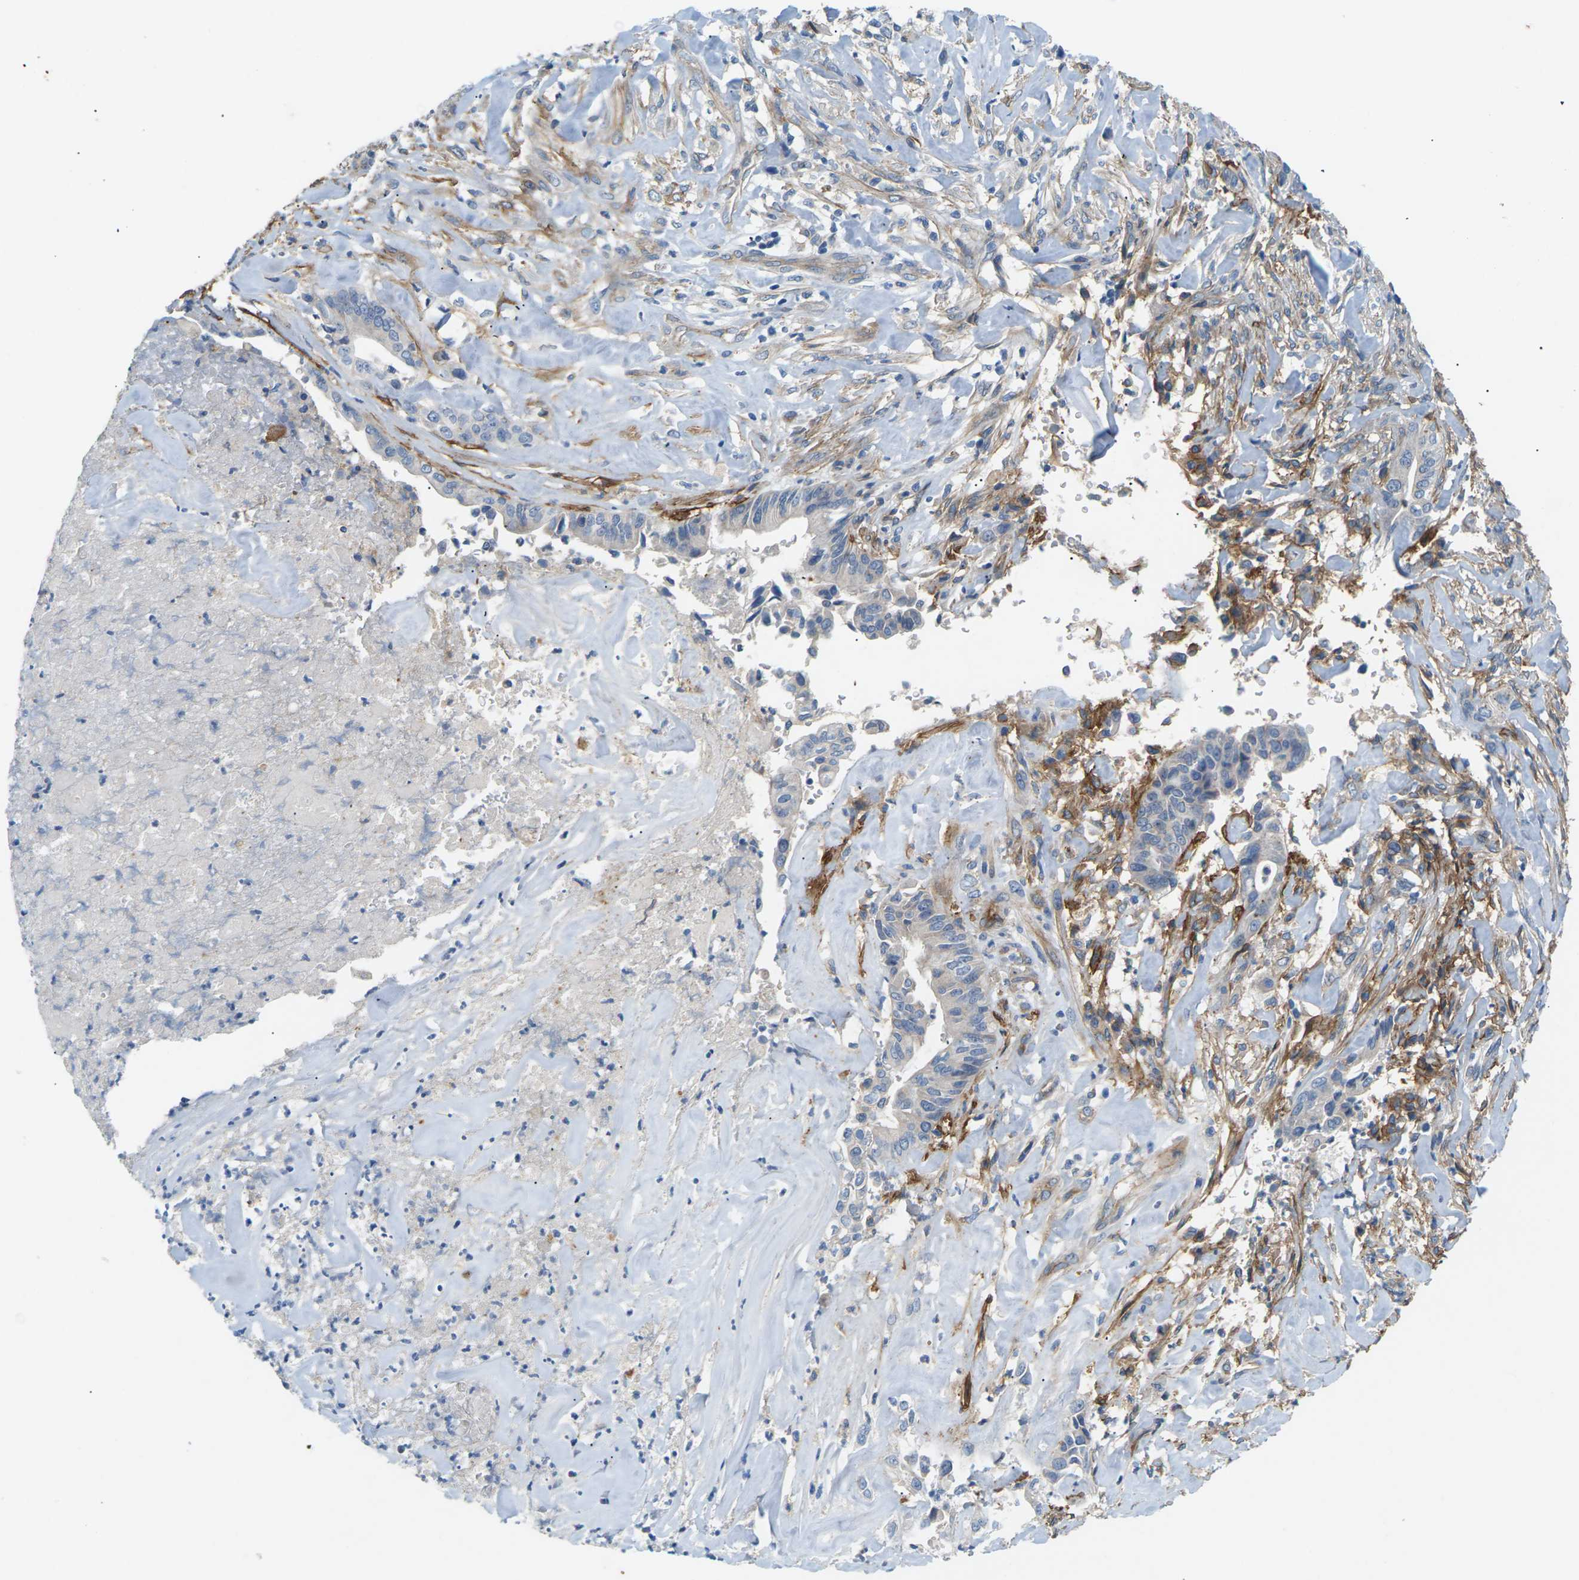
{"staining": {"intensity": "weak", "quantity": "<25%", "location": "cytoplasmic/membranous"}, "tissue": "liver cancer", "cell_type": "Tumor cells", "image_type": "cancer", "snomed": [{"axis": "morphology", "description": "Cholangiocarcinoma"}, {"axis": "topography", "description": "Liver"}], "caption": "Immunohistochemistry of human liver cholangiocarcinoma demonstrates no positivity in tumor cells.", "gene": "ITGA5", "patient": {"sex": "female", "age": 67}}